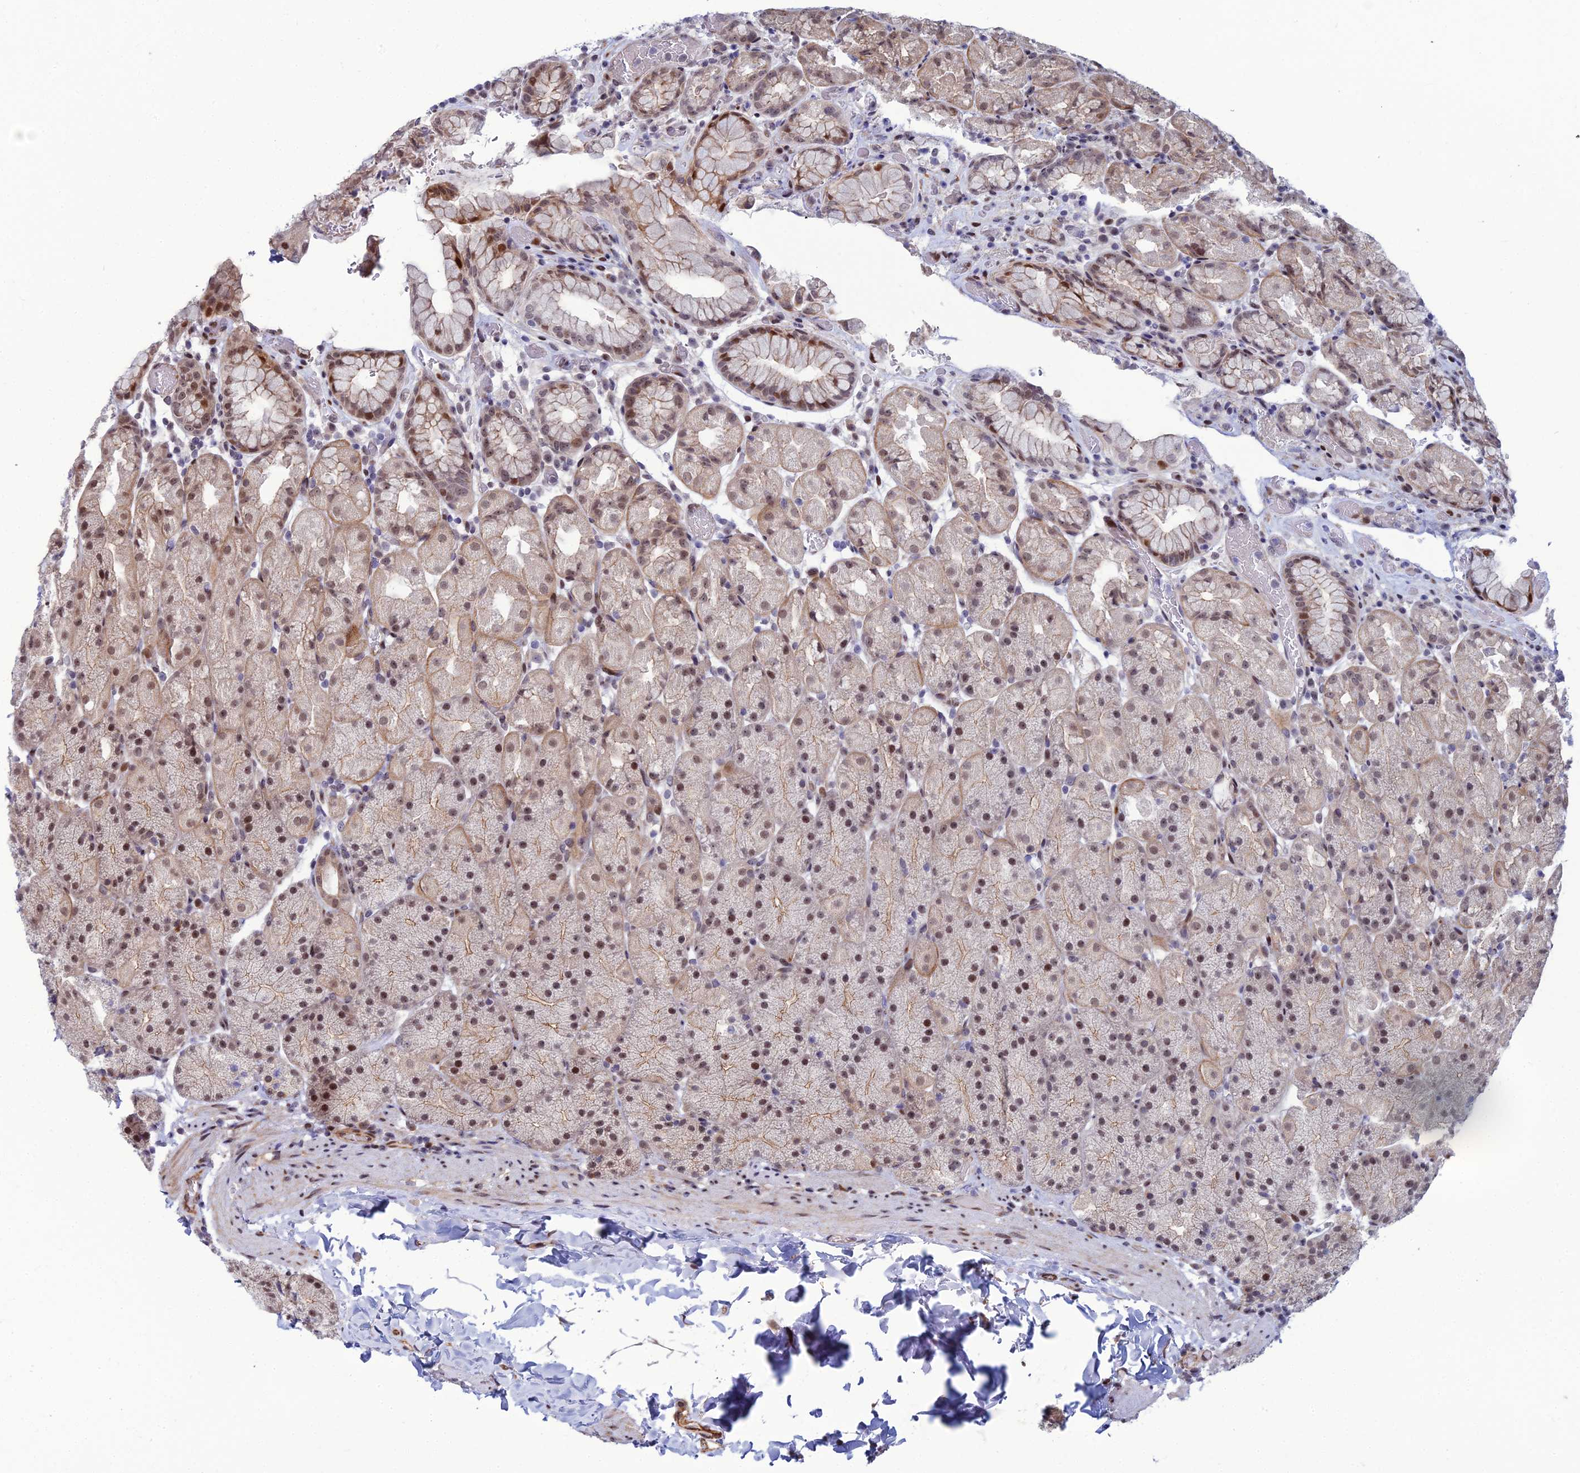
{"staining": {"intensity": "moderate", "quantity": "25%-75%", "location": "cytoplasmic/membranous,nuclear"}, "tissue": "stomach", "cell_type": "Glandular cells", "image_type": "normal", "snomed": [{"axis": "morphology", "description": "Normal tissue, NOS"}, {"axis": "topography", "description": "Stomach, upper"}, {"axis": "topography", "description": "Stomach, lower"}], "caption": "High-magnification brightfield microscopy of unremarkable stomach stained with DAB (brown) and counterstained with hematoxylin (blue). glandular cells exhibit moderate cytoplasmic/membranous,nuclear expression is seen in approximately25%-75% of cells.", "gene": "ZNF668", "patient": {"sex": "male", "age": 67}}